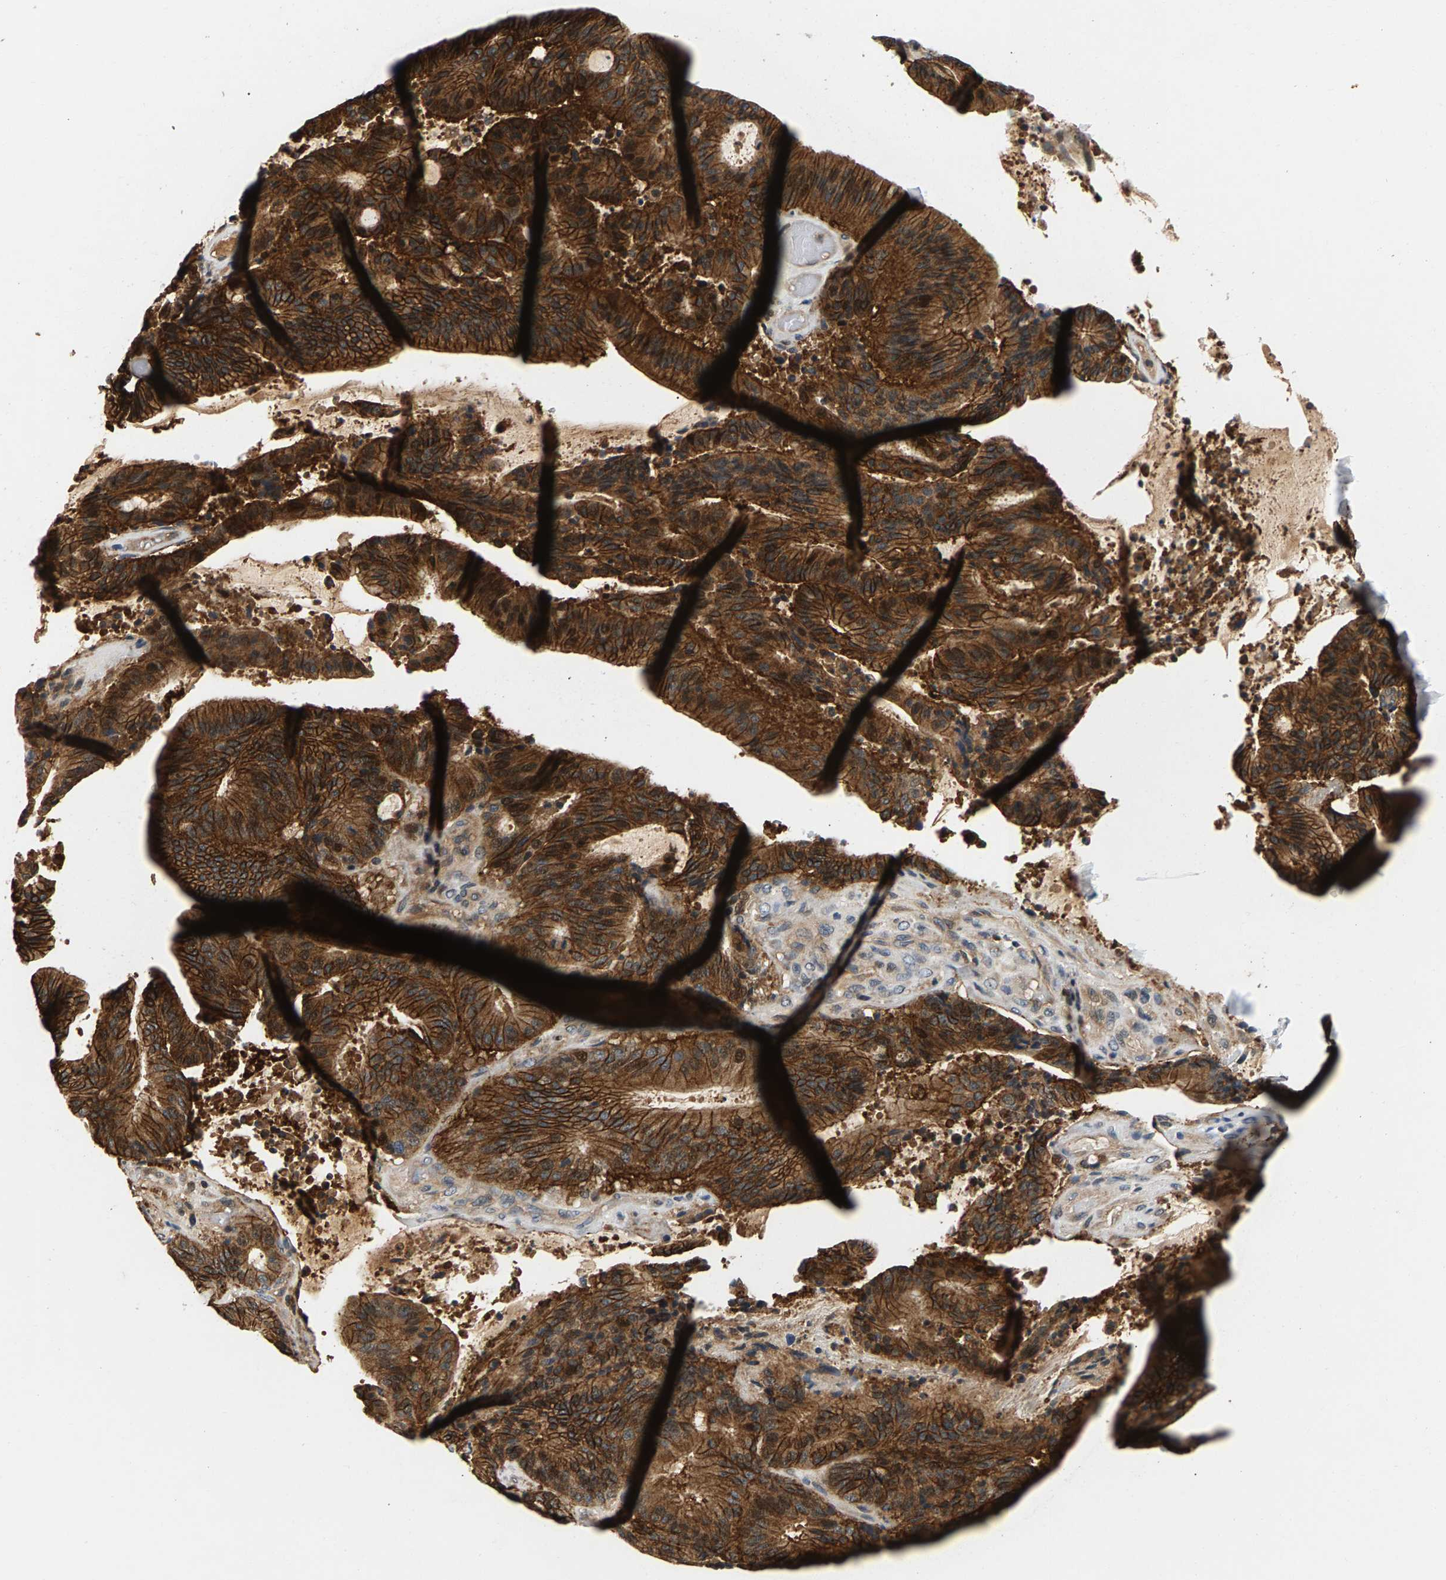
{"staining": {"intensity": "moderate", "quantity": ">75%", "location": "cytoplasmic/membranous"}, "tissue": "liver cancer", "cell_type": "Tumor cells", "image_type": "cancer", "snomed": [{"axis": "morphology", "description": "Normal tissue, NOS"}, {"axis": "morphology", "description": "Cholangiocarcinoma"}, {"axis": "topography", "description": "Liver"}, {"axis": "topography", "description": "Peripheral nerve tissue"}], "caption": "Approximately >75% of tumor cells in liver cancer (cholangiocarcinoma) demonstrate moderate cytoplasmic/membranous protein staining as visualized by brown immunohistochemical staining.", "gene": "FAM78A", "patient": {"sex": "female", "age": 73}}